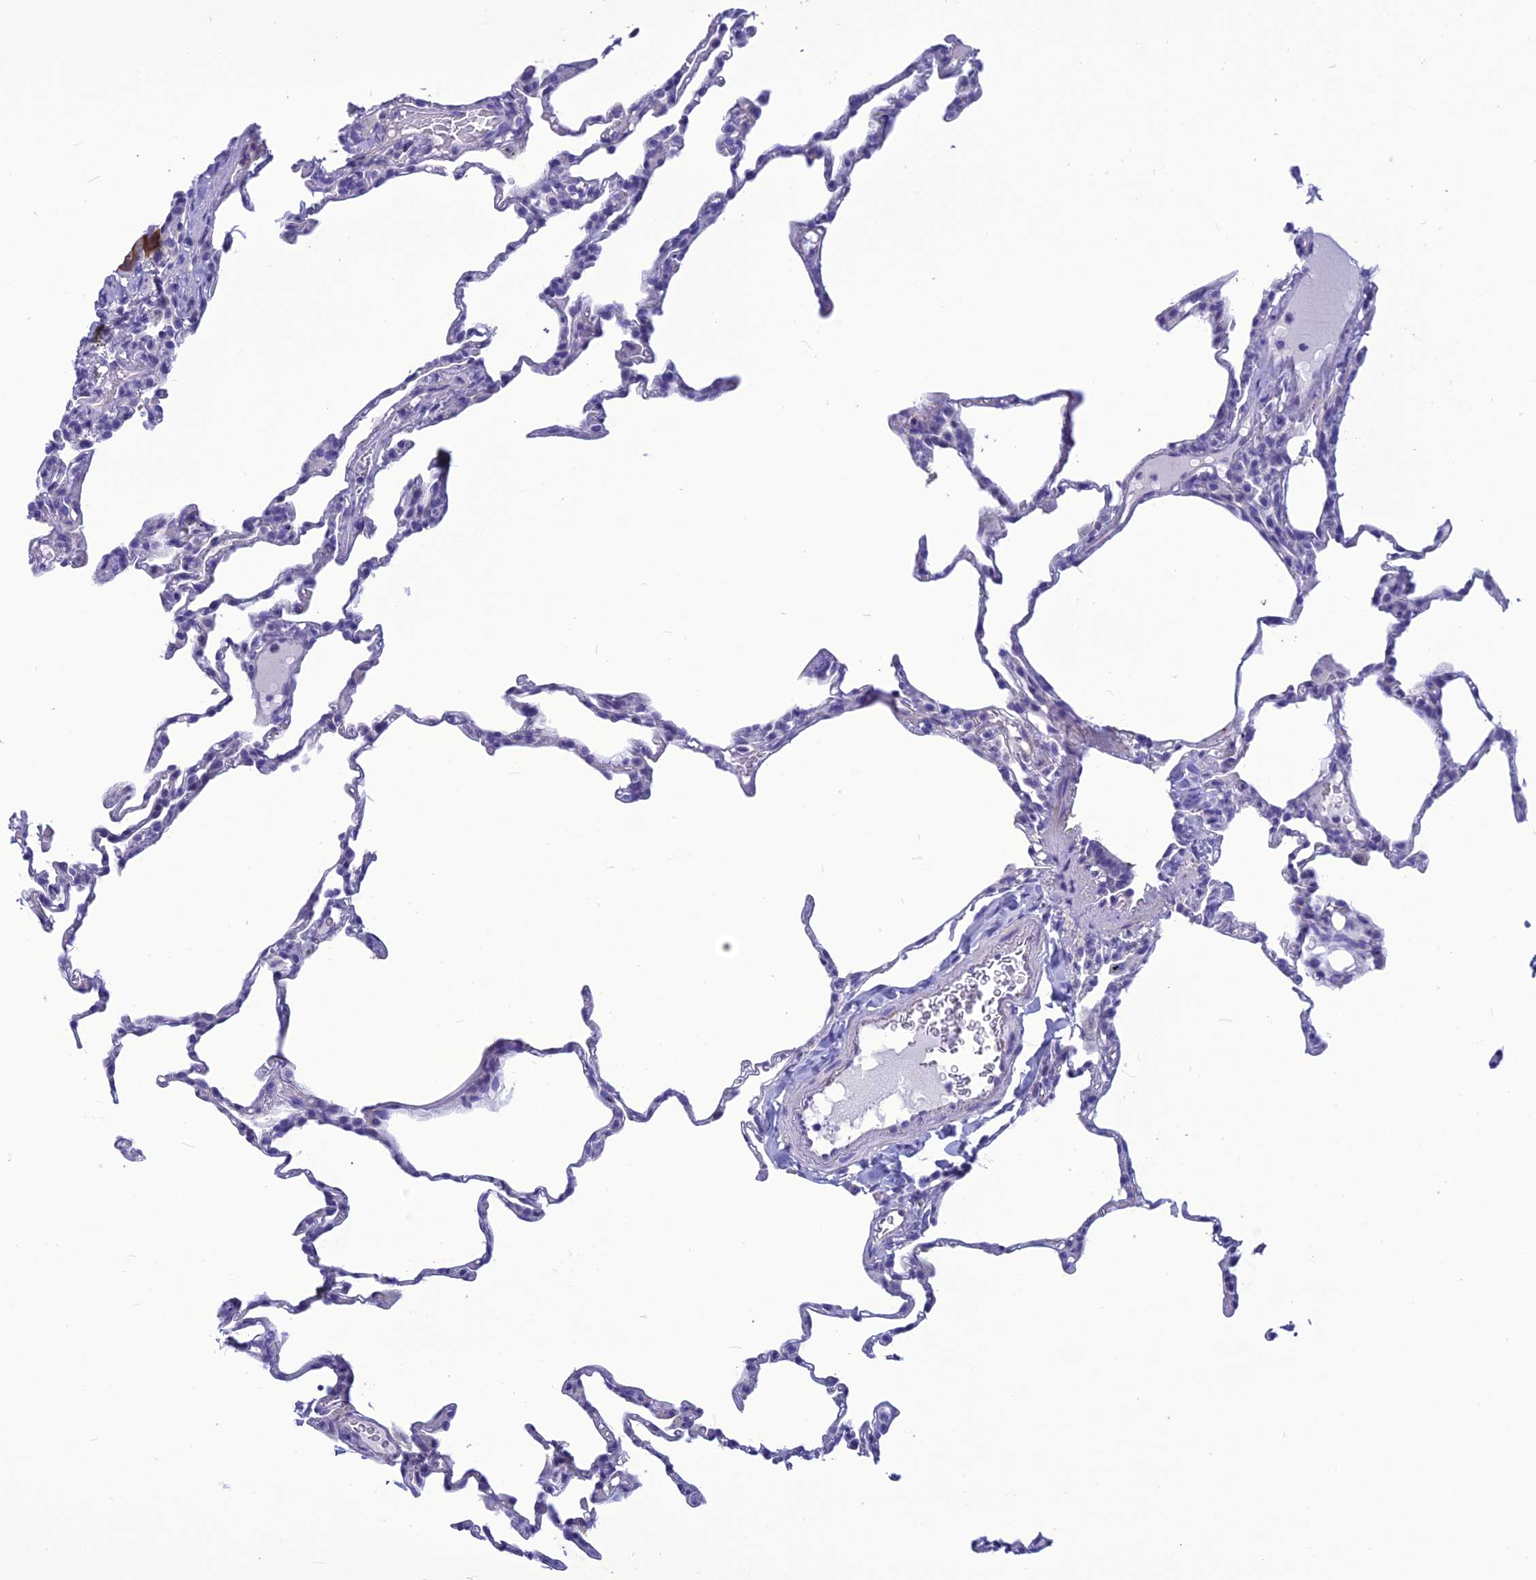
{"staining": {"intensity": "negative", "quantity": "none", "location": "none"}, "tissue": "lung", "cell_type": "Alveolar cells", "image_type": "normal", "snomed": [{"axis": "morphology", "description": "Normal tissue, NOS"}, {"axis": "topography", "description": "Lung"}], "caption": "Histopathology image shows no significant protein expression in alveolar cells of normal lung.", "gene": "BBS2", "patient": {"sex": "male", "age": 20}}